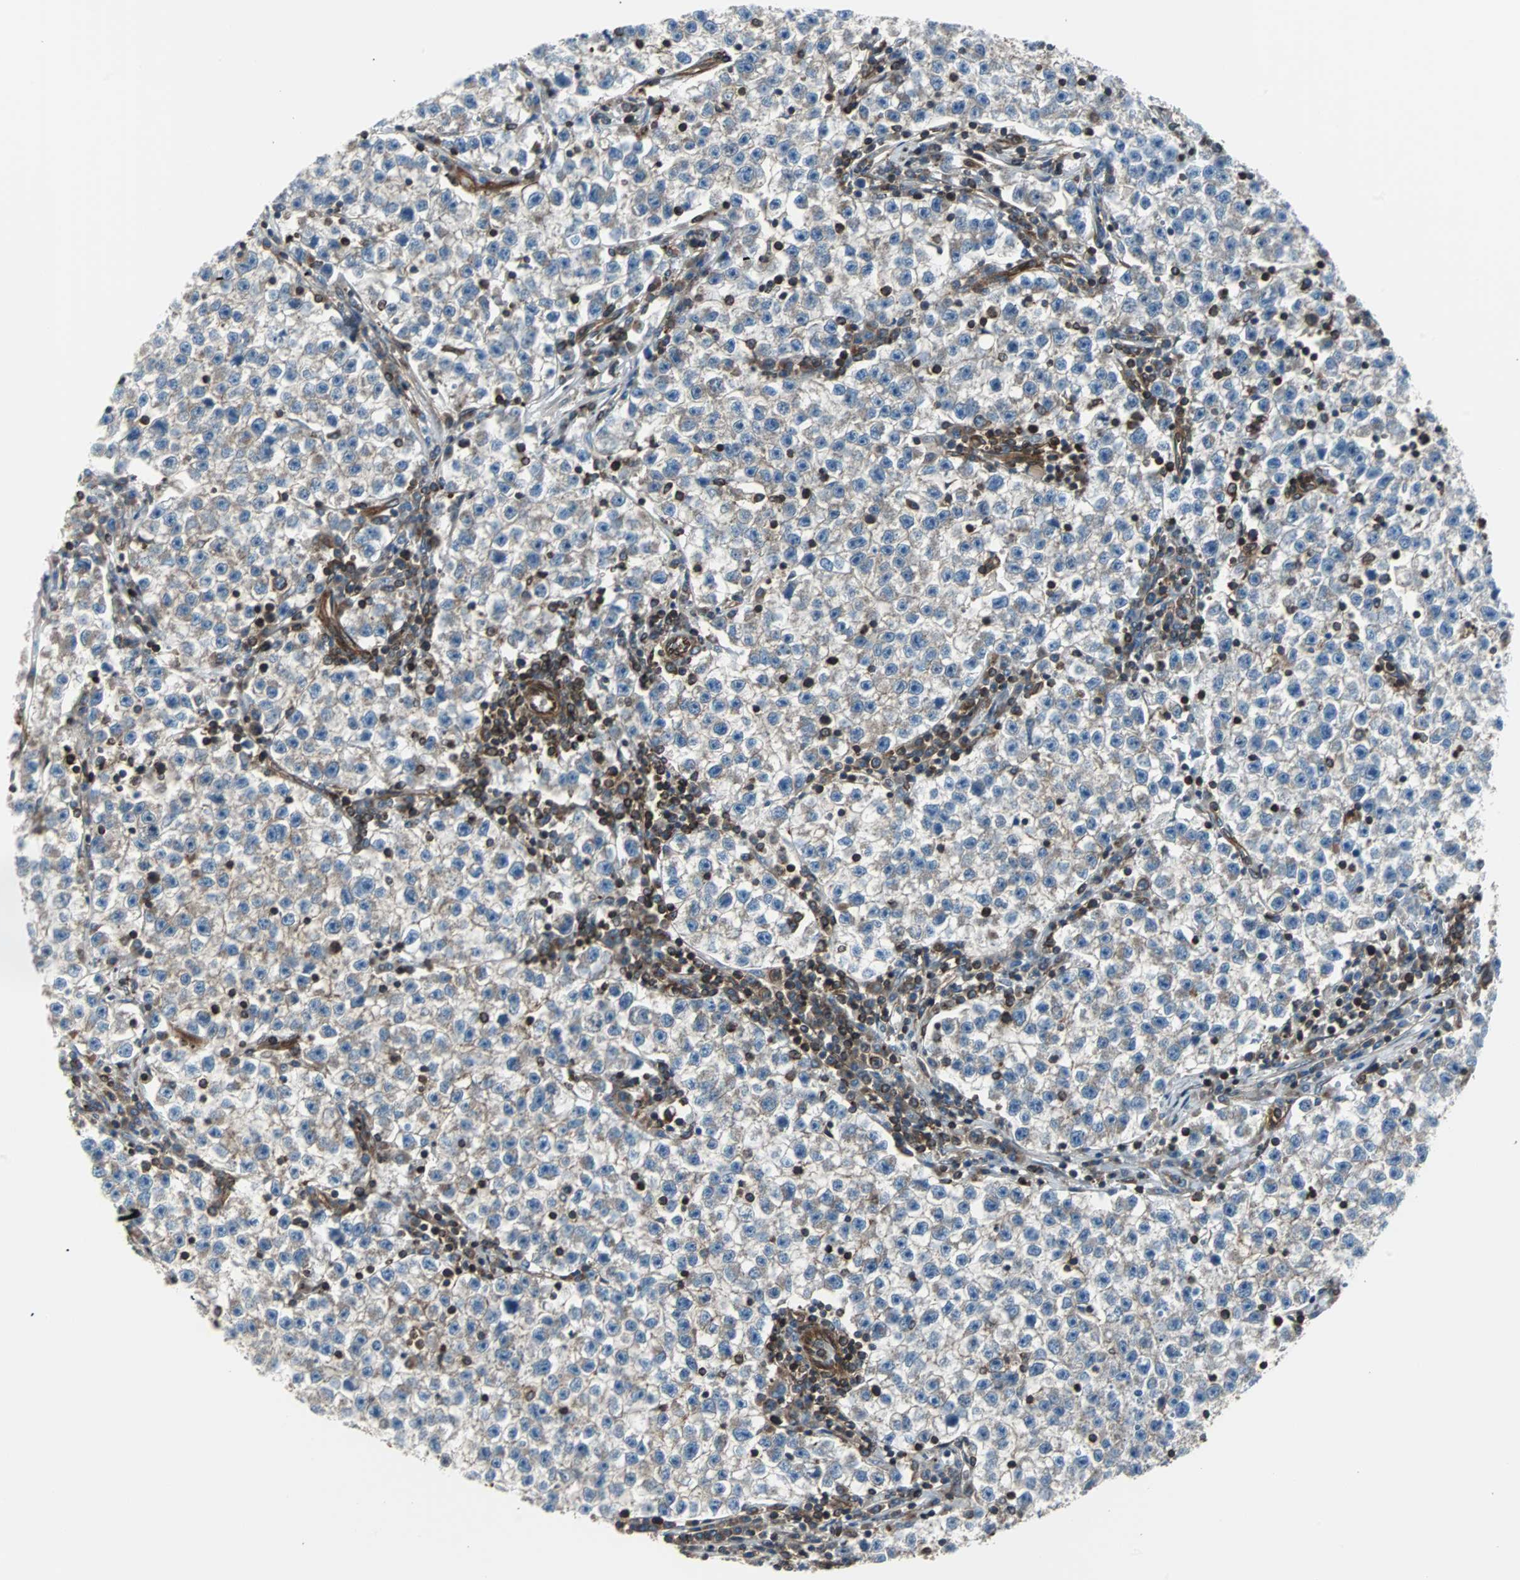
{"staining": {"intensity": "weak", "quantity": ">75%", "location": "cytoplasmic/membranous"}, "tissue": "testis cancer", "cell_type": "Tumor cells", "image_type": "cancer", "snomed": [{"axis": "morphology", "description": "Seminoma, NOS"}, {"axis": "topography", "description": "Testis"}], "caption": "Immunohistochemistry (IHC) (DAB) staining of human testis cancer demonstrates weak cytoplasmic/membranous protein staining in about >75% of tumor cells. Nuclei are stained in blue.", "gene": "RELA", "patient": {"sex": "male", "age": 22}}